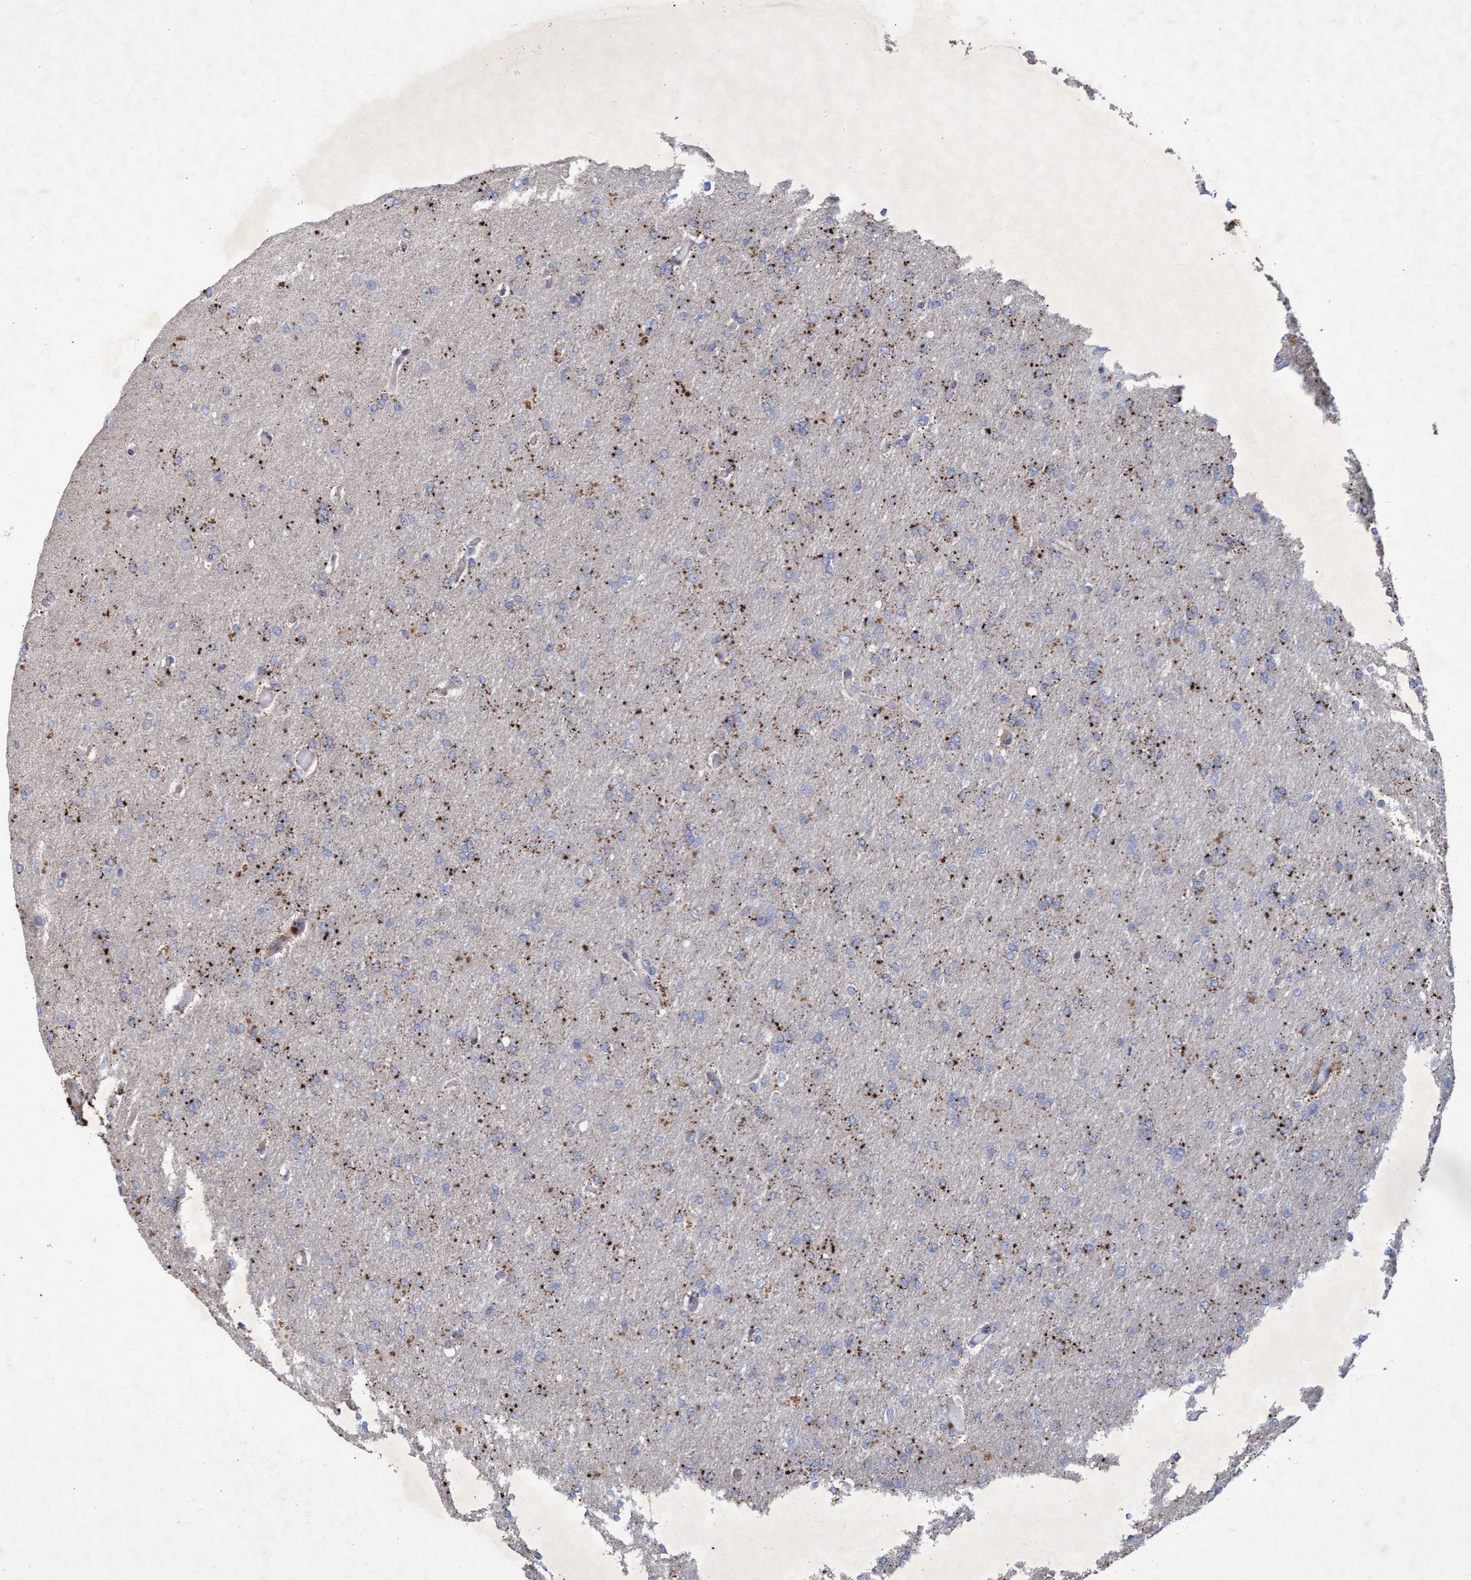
{"staining": {"intensity": "weak", "quantity": "25%-75%", "location": "cytoplasmic/membranous"}, "tissue": "glioma", "cell_type": "Tumor cells", "image_type": "cancer", "snomed": [{"axis": "morphology", "description": "Glioma, malignant, High grade"}, {"axis": "topography", "description": "Cerebral cortex"}], "caption": "Protein positivity by IHC reveals weak cytoplasmic/membranous expression in about 25%-75% of tumor cells in glioma.", "gene": "ABCF2", "patient": {"sex": "female", "age": 36}}